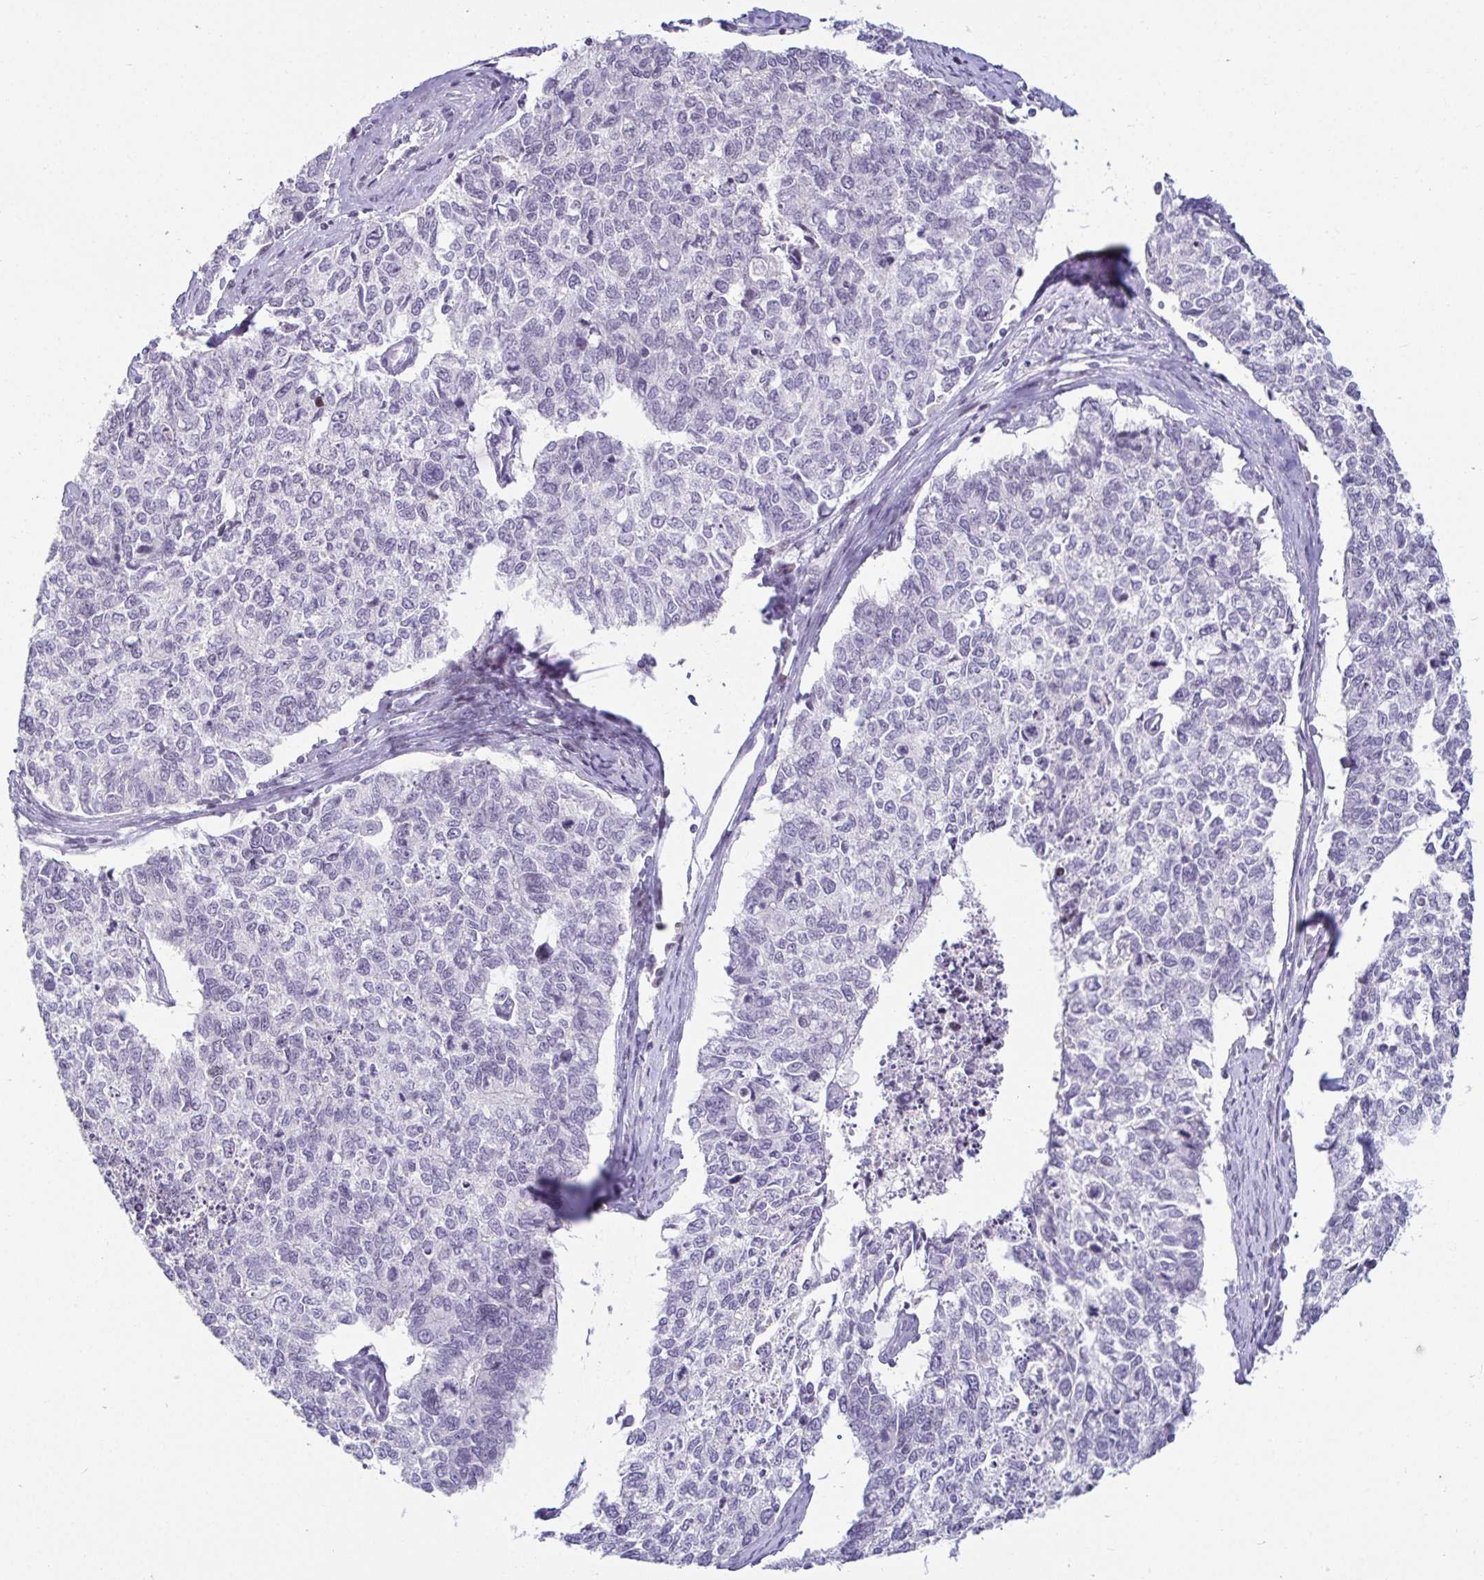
{"staining": {"intensity": "negative", "quantity": "none", "location": "none"}, "tissue": "cervical cancer", "cell_type": "Tumor cells", "image_type": "cancer", "snomed": [{"axis": "morphology", "description": "Adenocarcinoma, NOS"}, {"axis": "topography", "description": "Cervix"}], "caption": "Immunohistochemical staining of cervical adenocarcinoma displays no significant expression in tumor cells. (Immunohistochemistry (ihc), brightfield microscopy, high magnification).", "gene": "CR2", "patient": {"sex": "female", "age": 63}}